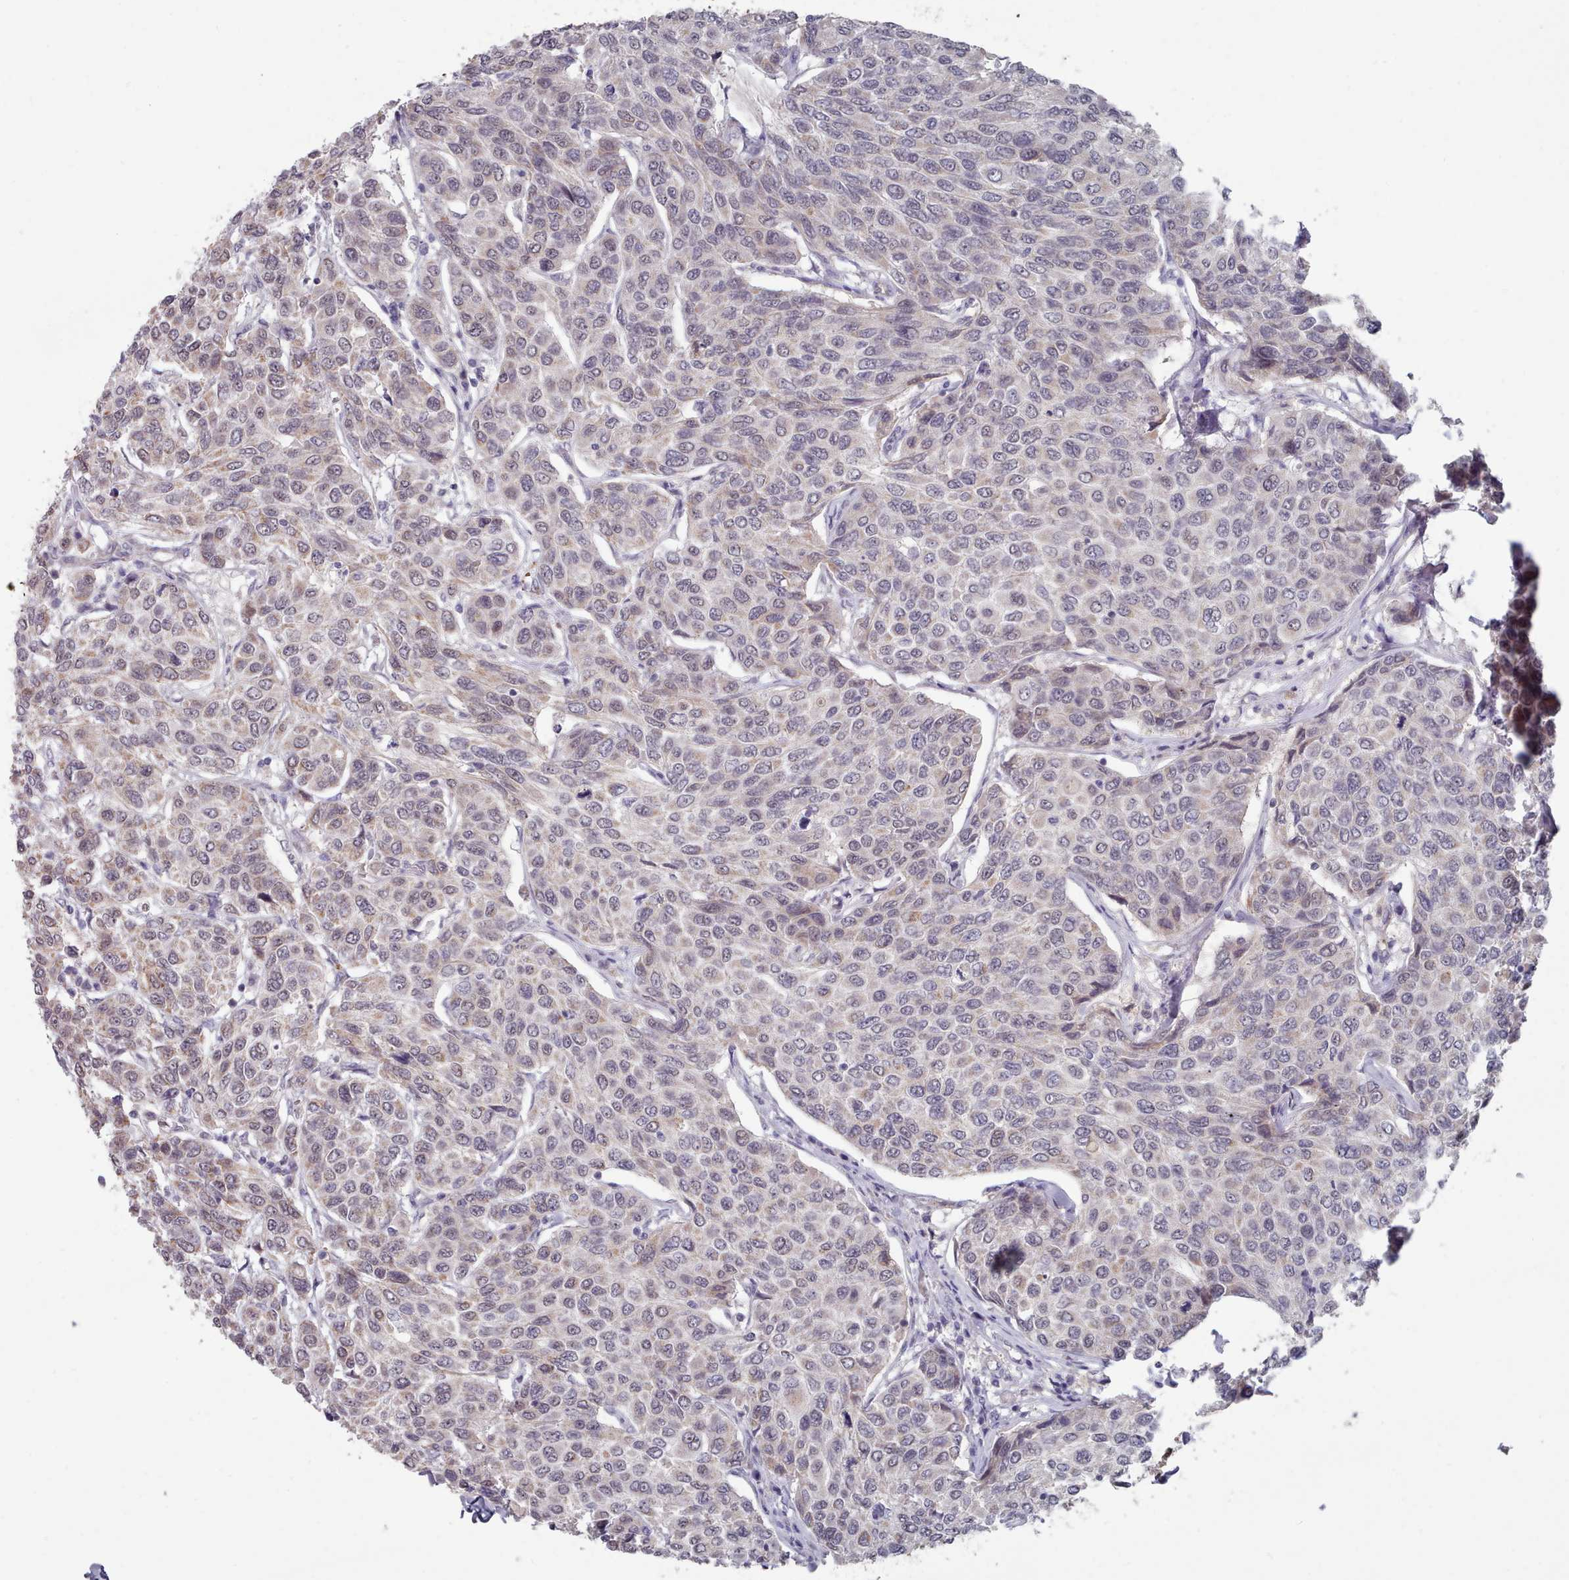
{"staining": {"intensity": "moderate", "quantity": "<25%", "location": "cytoplasmic/membranous"}, "tissue": "breast cancer", "cell_type": "Tumor cells", "image_type": "cancer", "snomed": [{"axis": "morphology", "description": "Duct carcinoma"}, {"axis": "topography", "description": "Breast"}], "caption": "Protein staining by IHC exhibits moderate cytoplasmic/membranous staining in about <25% of tumor cells in breast cancer. The protein is shown in brown color, while the nuclei are stained blue.", "gene": "TRARG1", "patient": {"sex": "female", "age": 55}}